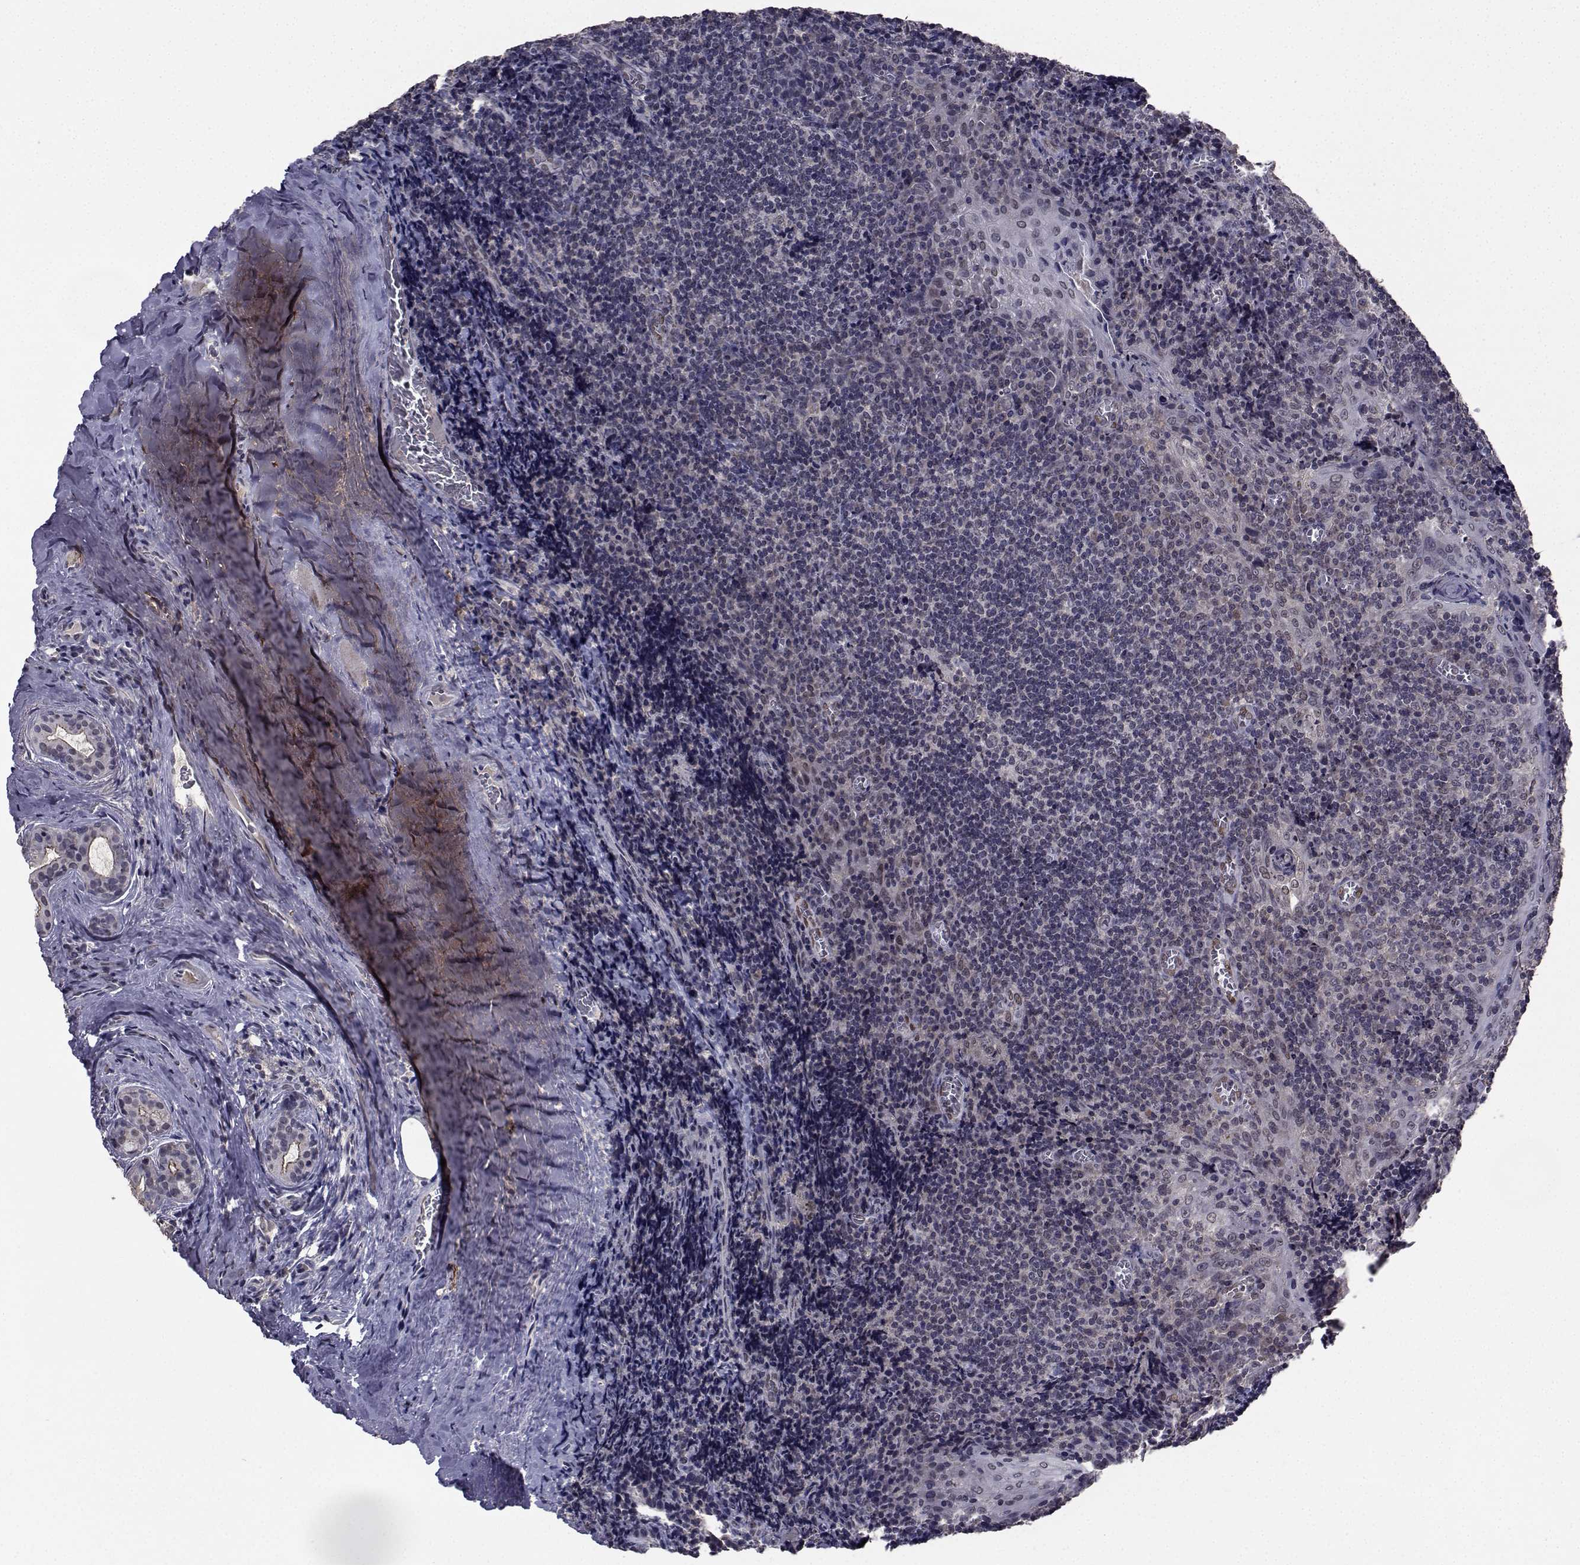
{"staining": {"intensity": "negative", "quantity": "none", "location": "none"}, "tissue": "tonsil", "cell_type": "Germinal center cells", "image_type": "normal", "snomed": [{"axis": "morphology", "description": "Normal tissue, NOS"}, {"axis": "morphology", "description": "Inflammation, NOS"}, {"axis": "topography", "description": "Tonsil"}], "caption": "This is an immunohistochemistry histopathology image of unremarkable tonsil. There is no expression in germinal center cells.", "gene": "CYP2S1", "patient": {"sex": "female", "age": 31}}